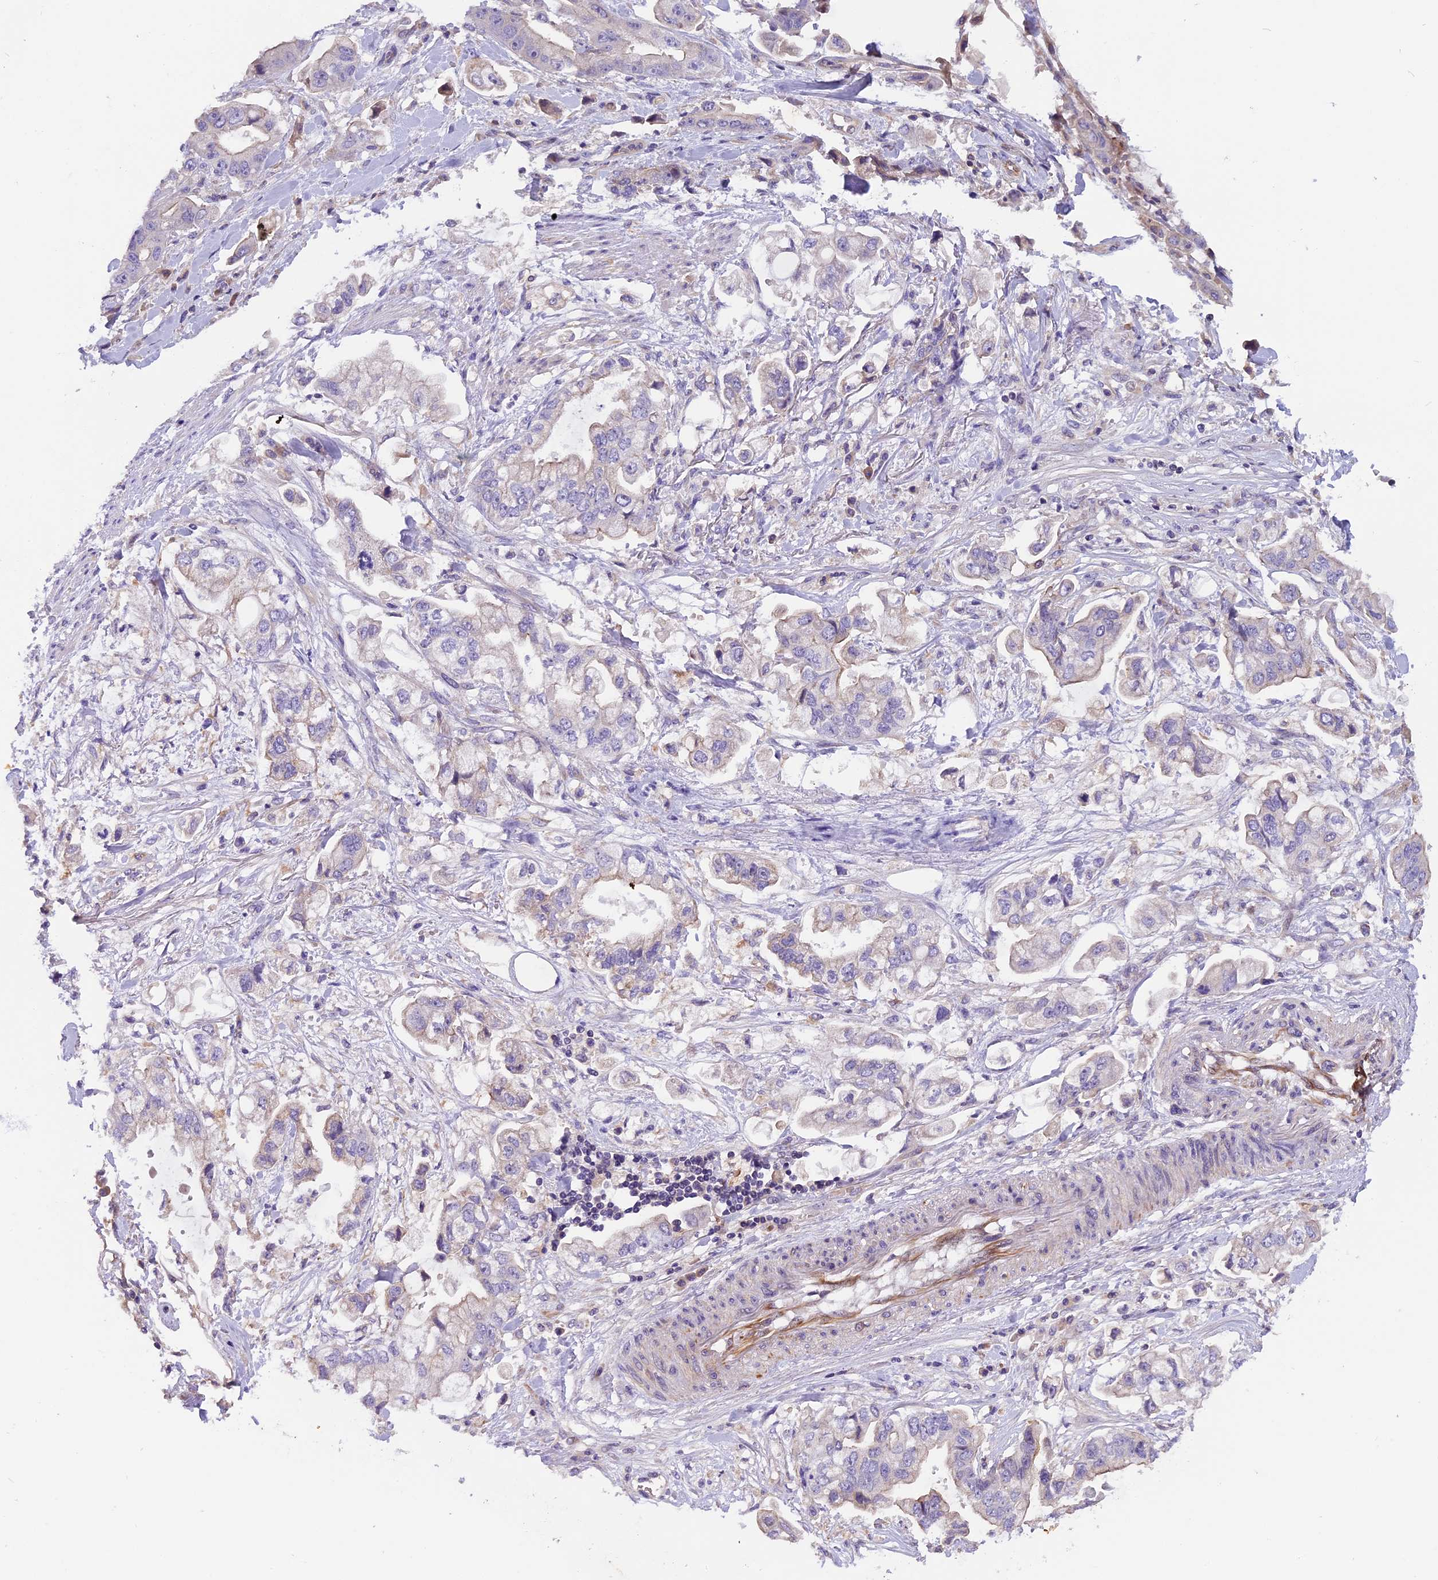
{"staining": {"intensity": "negative", "quantity": "none", "location": "none"}, "tissue": "stomach cancer", "cell_type": "Tumor cells", "image_type": "cancer", "snomed": [{"axis": "morphology", "description": "Adenocarcinoma, NOS"}, {"axis": "topography", "description": "Stomach"}], "caption": "The photomicrograph displays no significant expression in tumor cells of stomach cancer.", "gene": "CCDC32", "patient": {"sex": "male", "age": 62}}